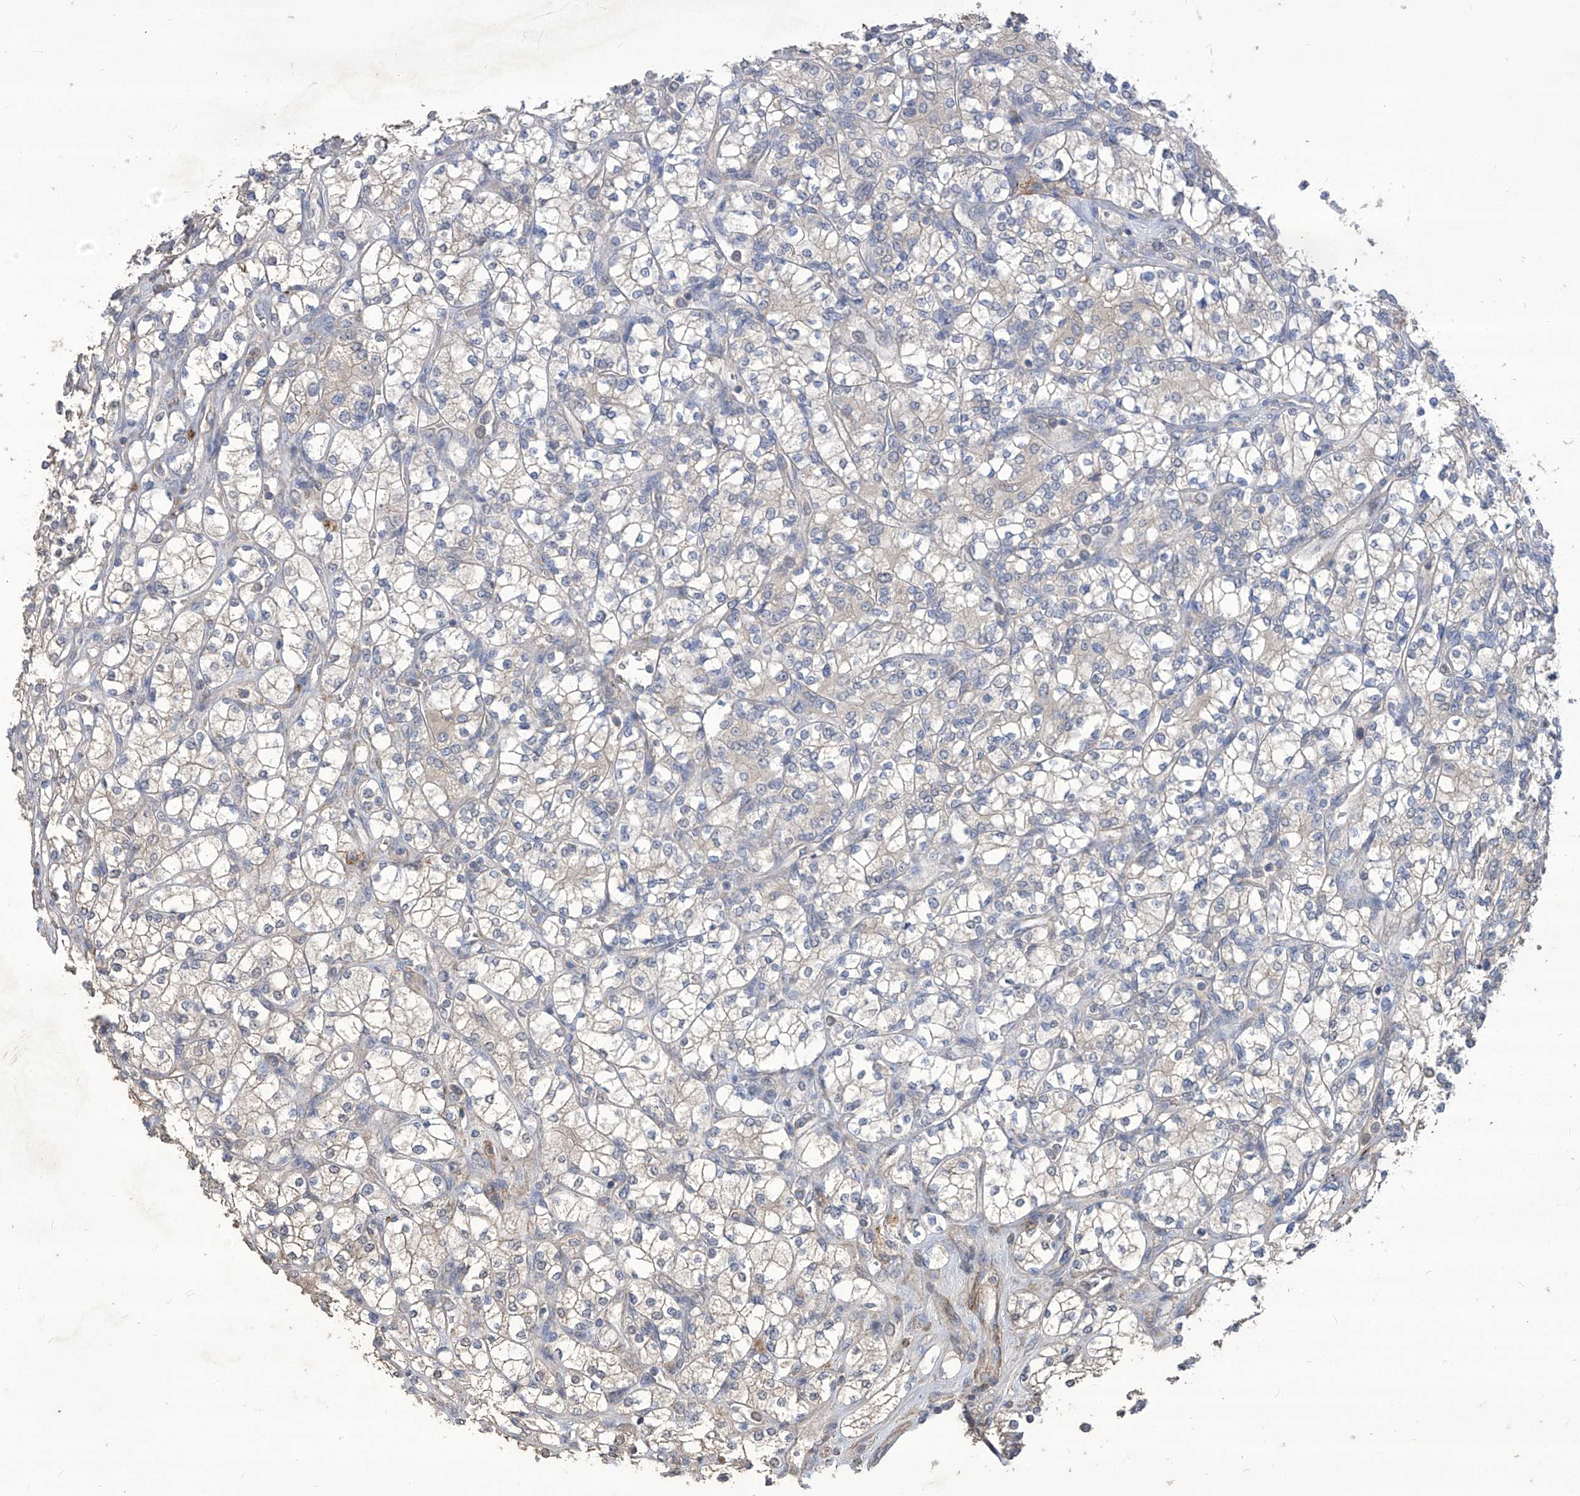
{"staining": {"intensity": "negative", "quantity": "none", "location": "none"}, "tissue": "renal cancer", "cell_type": "Tumor cells", "image_type": "cancer", "snomed": [{"axis": "morphology", "description": "Adenocarcinoma, NOS"}, {"axis": "topography", "description": "Kidney"}], "caption": "Adenocarcinoma (renal) stained for a protein using immunohistochemistry (IHC) demonstrates no positivity tumor cells.", "gene": "TXNIP", "patient": {"sex": "male", "age": 77}}